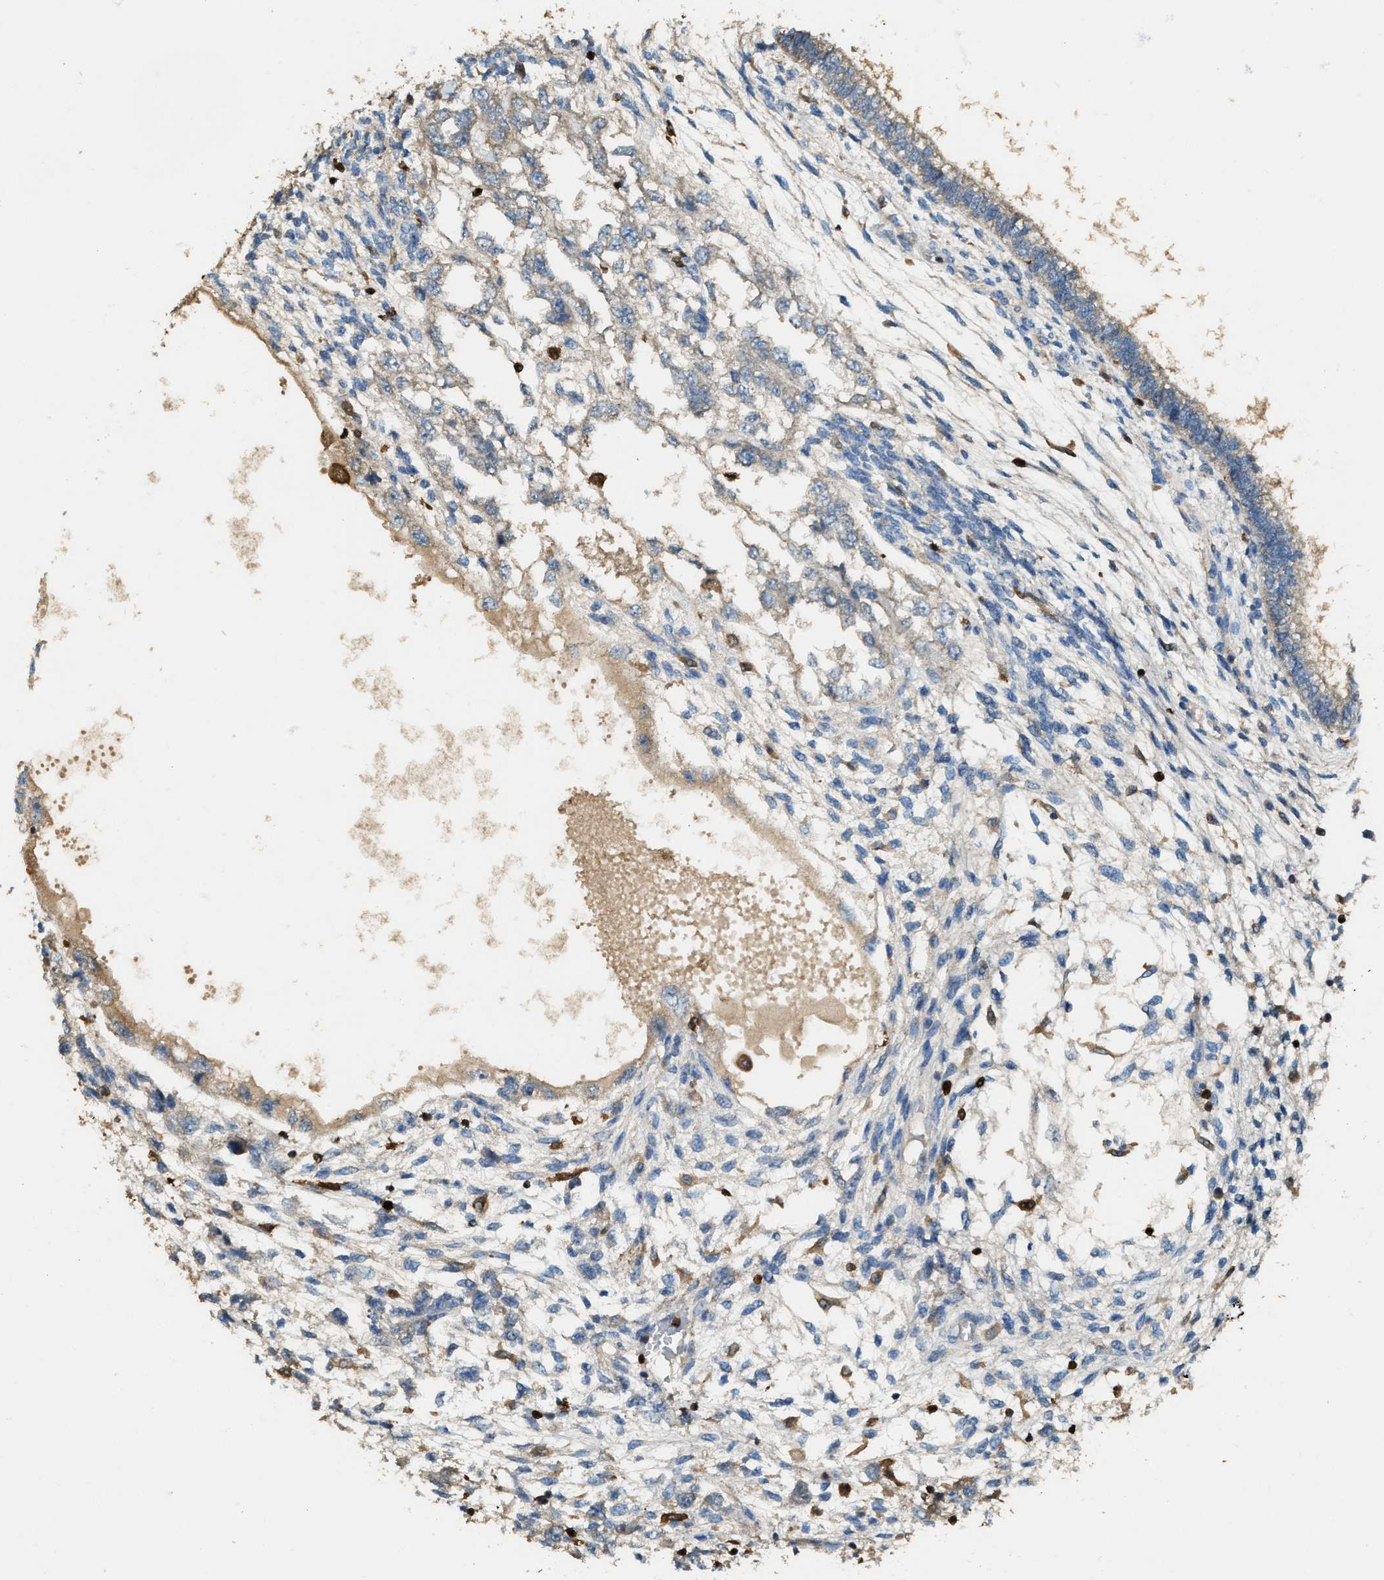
{"staining": {"intensity": "negative", "quantity": "none", "location": "none"}, "tissue": "testis cancer", "cell_type": "Tumor cells", "image_type": "cancer", "snomed": [{"axis": "morphology", "description": "Seminoma, NOS"}, {"axis": "topography", "description": "Testis"}], "caption": "Immunohistochemical staining of human seminoma (testis) displays no significant expression in tumor cells.", "gene": "SERPINB5", "patient": {"sex": "male", "age": 28}}